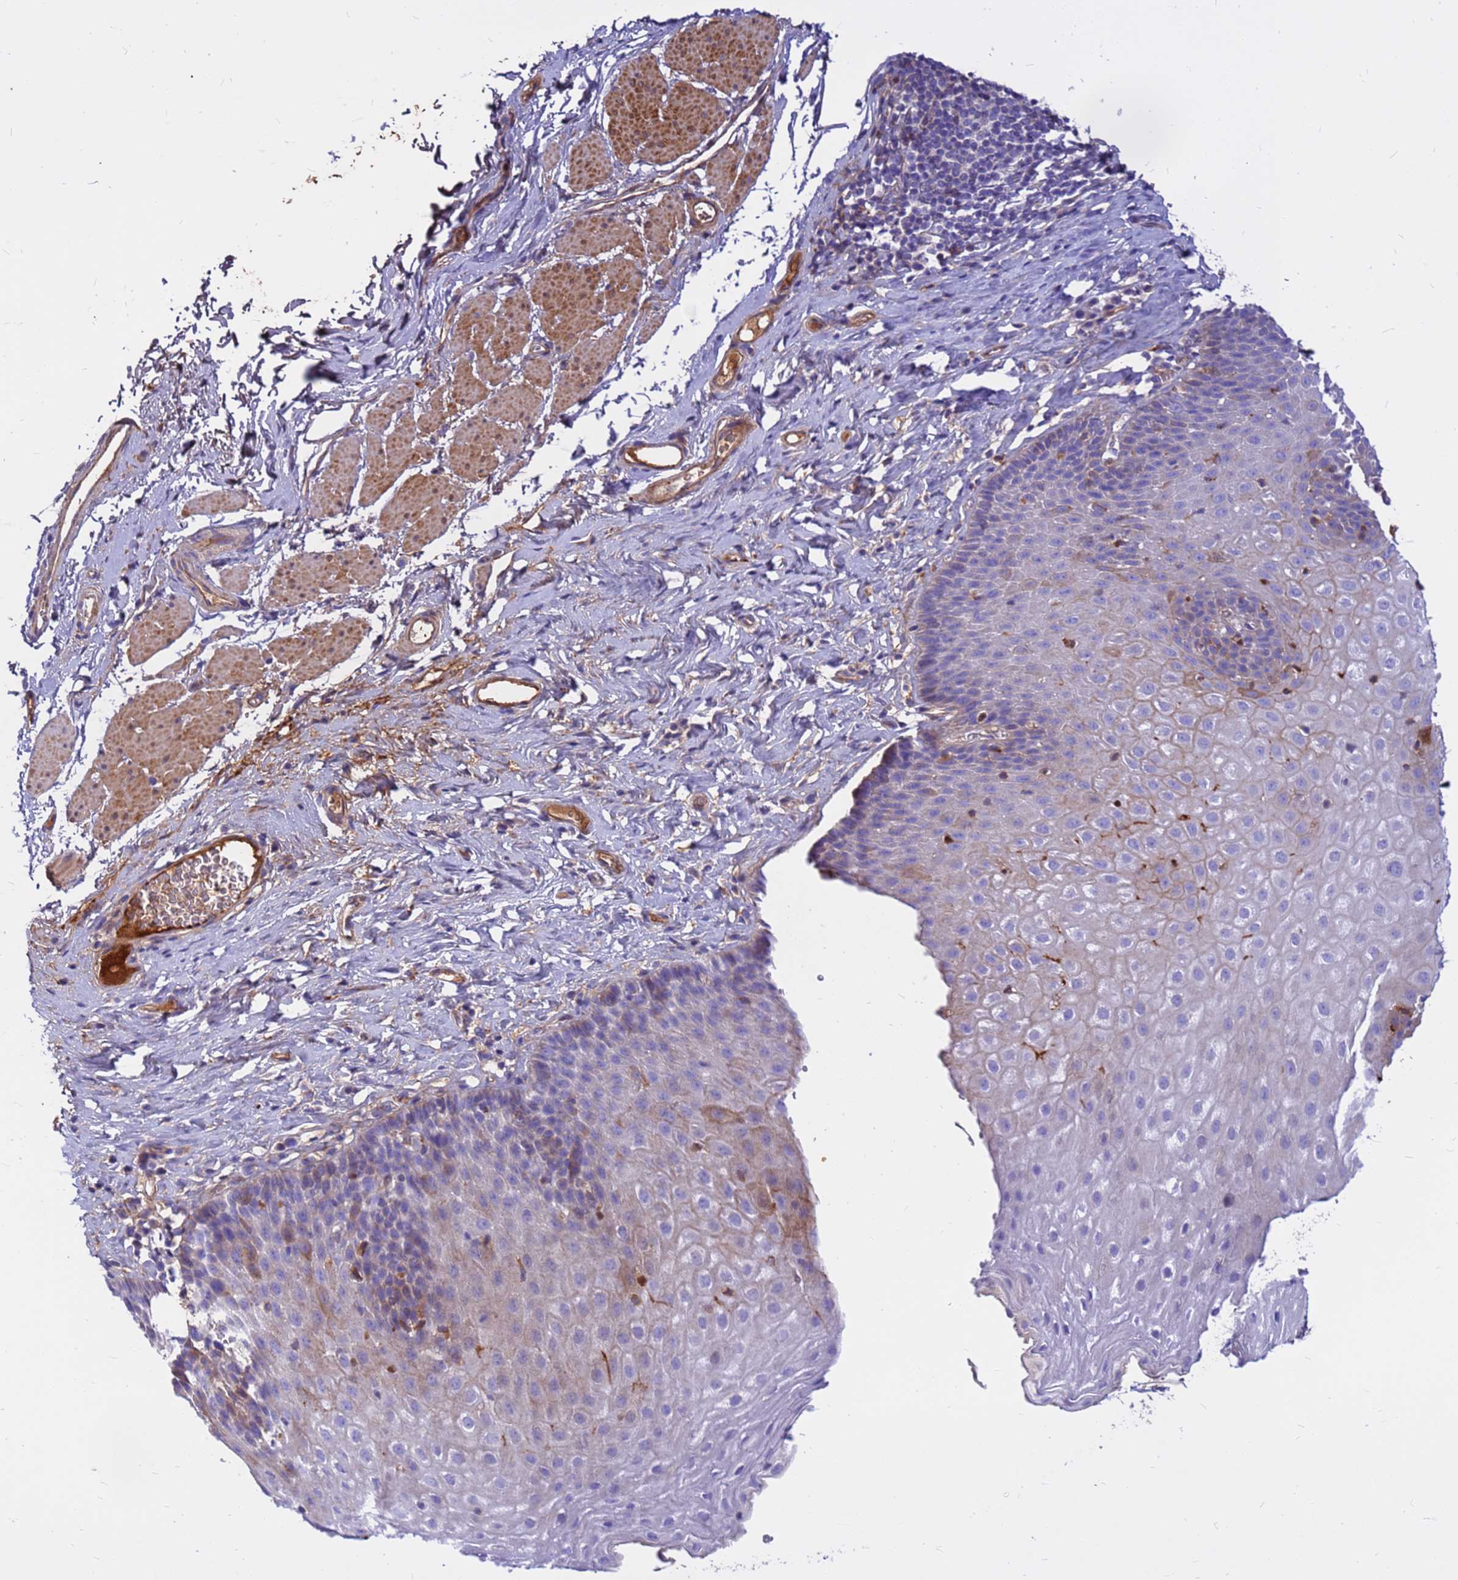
{"staining": {"intensity": "moderate", "quantity": "<25%", "location": "cytoplasmic/membranous"}, "tissue": "esophagus", "cell_type": "Squamous epithelial cells", "image_type": "normal", "snomed": [{"axis": "morphology", "description": "Normal tissue, NOS"}, {"axis": "topography", "description": "Esophagus"}], "caption": "Immunohistochemical staining of benign human esophagus reveals <25% levels of moderate cytoplasmic/membranous protein positivity in about <25% of squamous epithelial cells.", "gene": "CRHBP", "patient": {"sex": "female", "age": 61}}